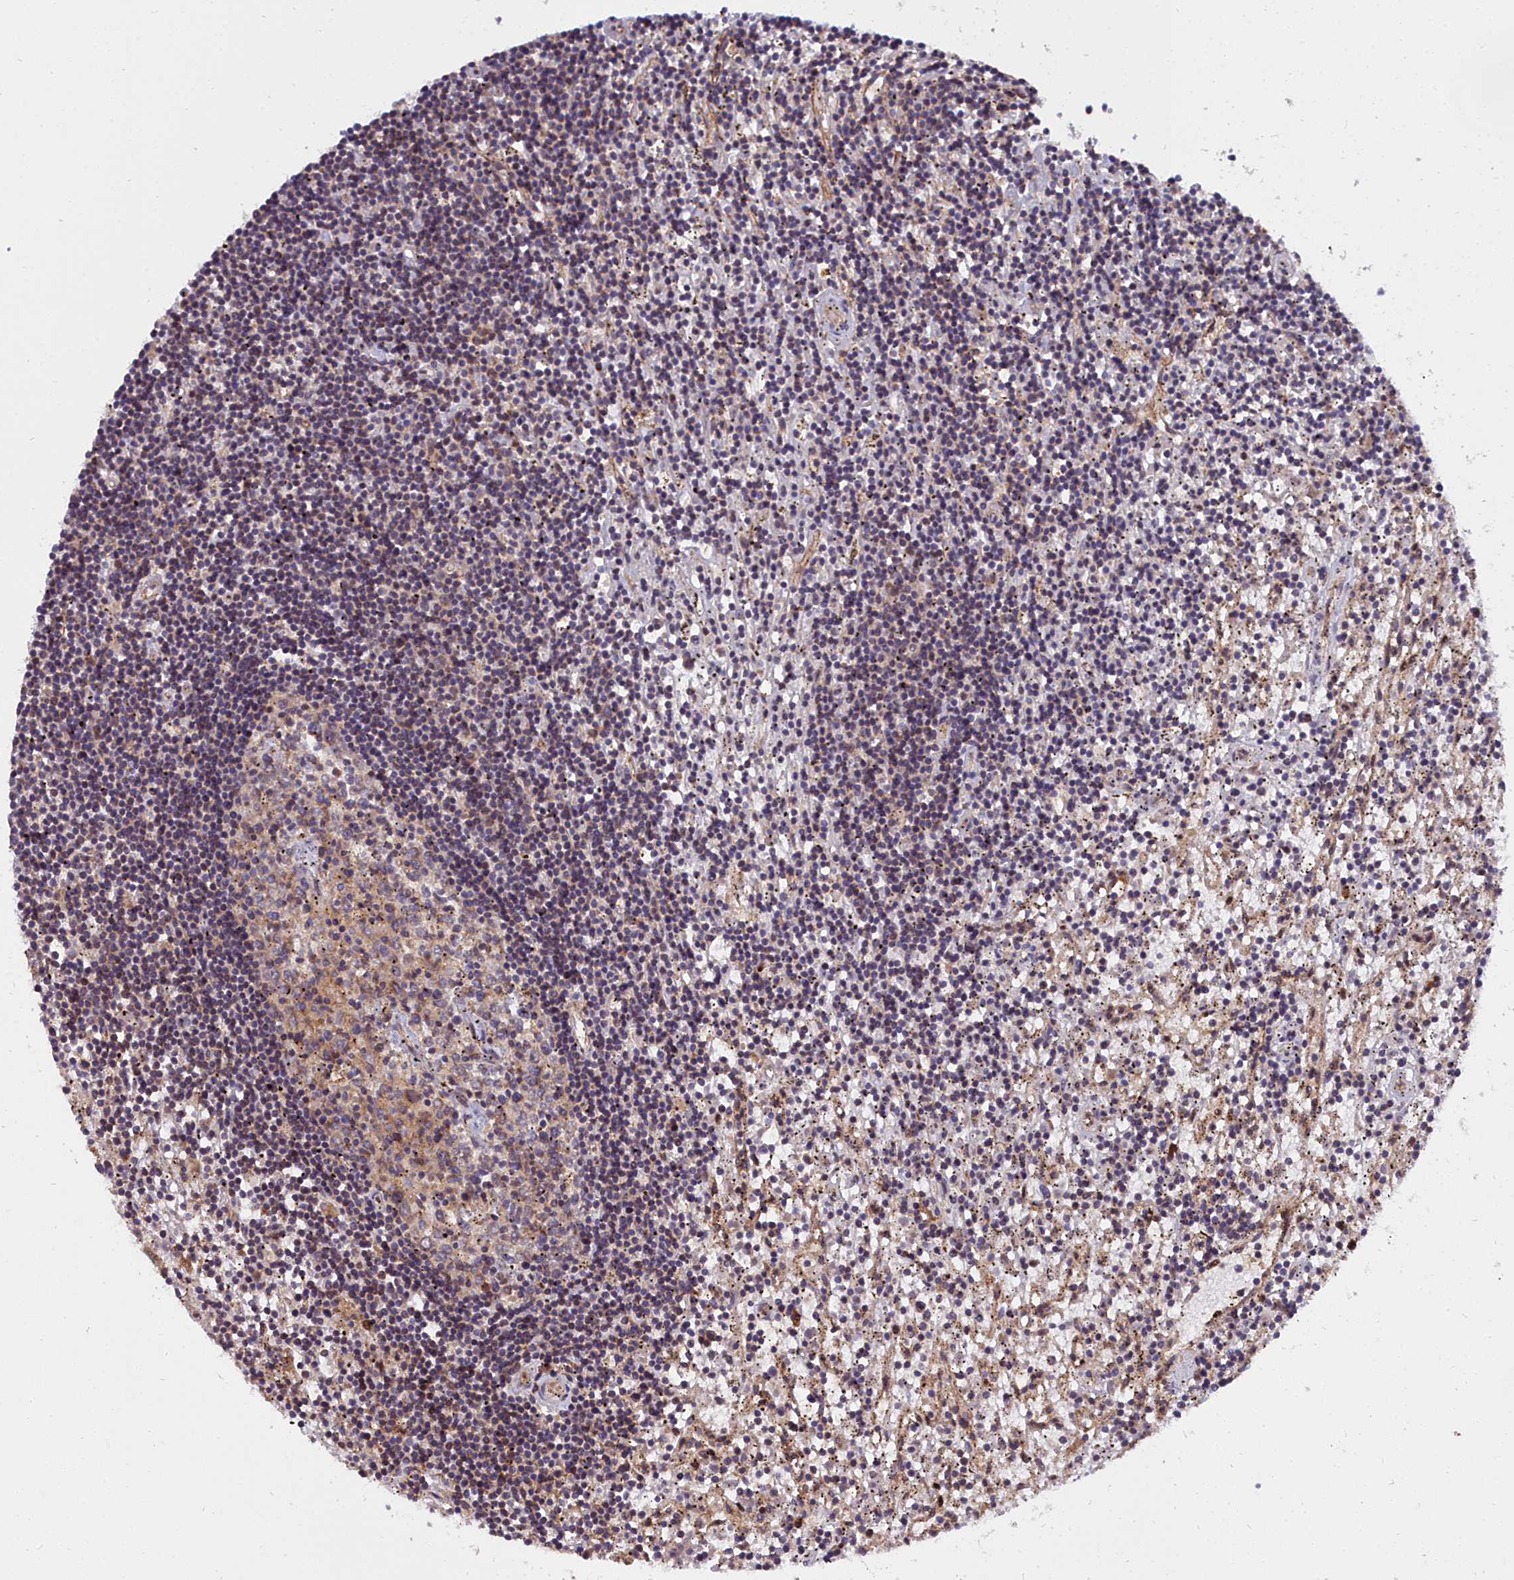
{"staining": {"intensity": "weak", "quantity": "<25%", "location": "cytoplasmic/membranous"}, "tissue": "lymphoma", "cell_type": "Tumor cells", "image_type": "cancer", "snomed": [{"axis": "morphology", "description": "Malignant lymphoma, non-Hodgkin's type, Low grade"}, {"axis": "topography", "description": "Spleen"}], "caption": "This is an immunohistochemistry (IHC) micrograph of human low-grade malignant lymphoma, non-Hodgkin's type. There is no staining in tumor cells.", "gene": "MRPS11", "patient": {"sex": "male", "age": 76}}